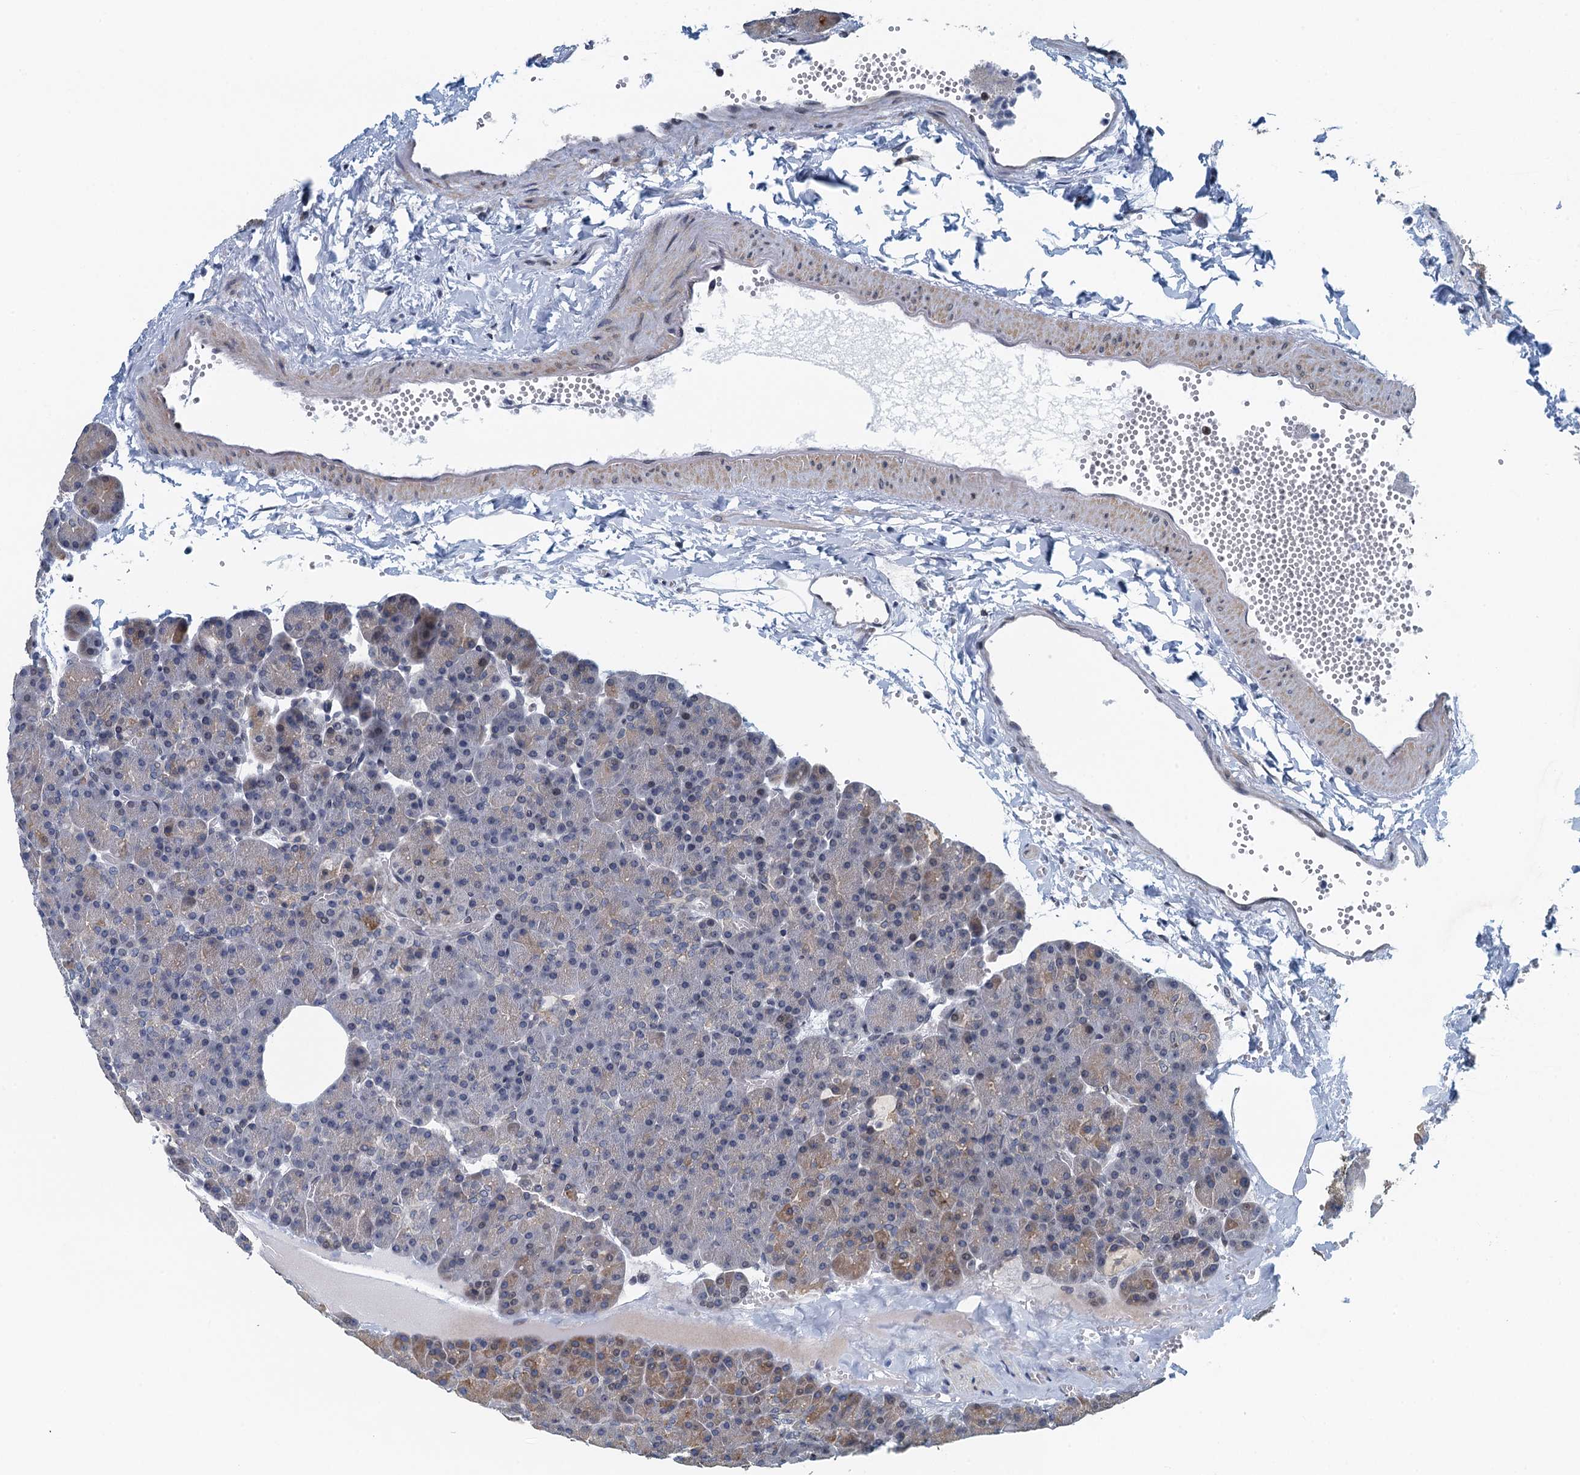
{"staining": {"intensity": "moderate", "quantity": "<25%", "location": "cytoplasmic/membranous"}, "tissue": "pancreas", "cell_type": "Exocrine glandular cells", "image_type": "normal", "snomed": [{"axis": "morphology", "description": "Normal tissue, NOS"}, {"axis": "morphology", "description": "Carcinoid, malignant, NOS"}, {"axis": "topography", "description": "Pancreas"}], "caption": "DAB (3,3'-diaminobenzidine) immunohistochemical staining of unremarkable pancreas demonstrates moderate cytoplasmic/membranous protein staining in about <25% of exocrine glandular cells. Immunohistochemistry stains the protein in brown and the nuclei are stained blue.", "gene": "CCDC34", "patient": {"sex": "female", "age": 35}}